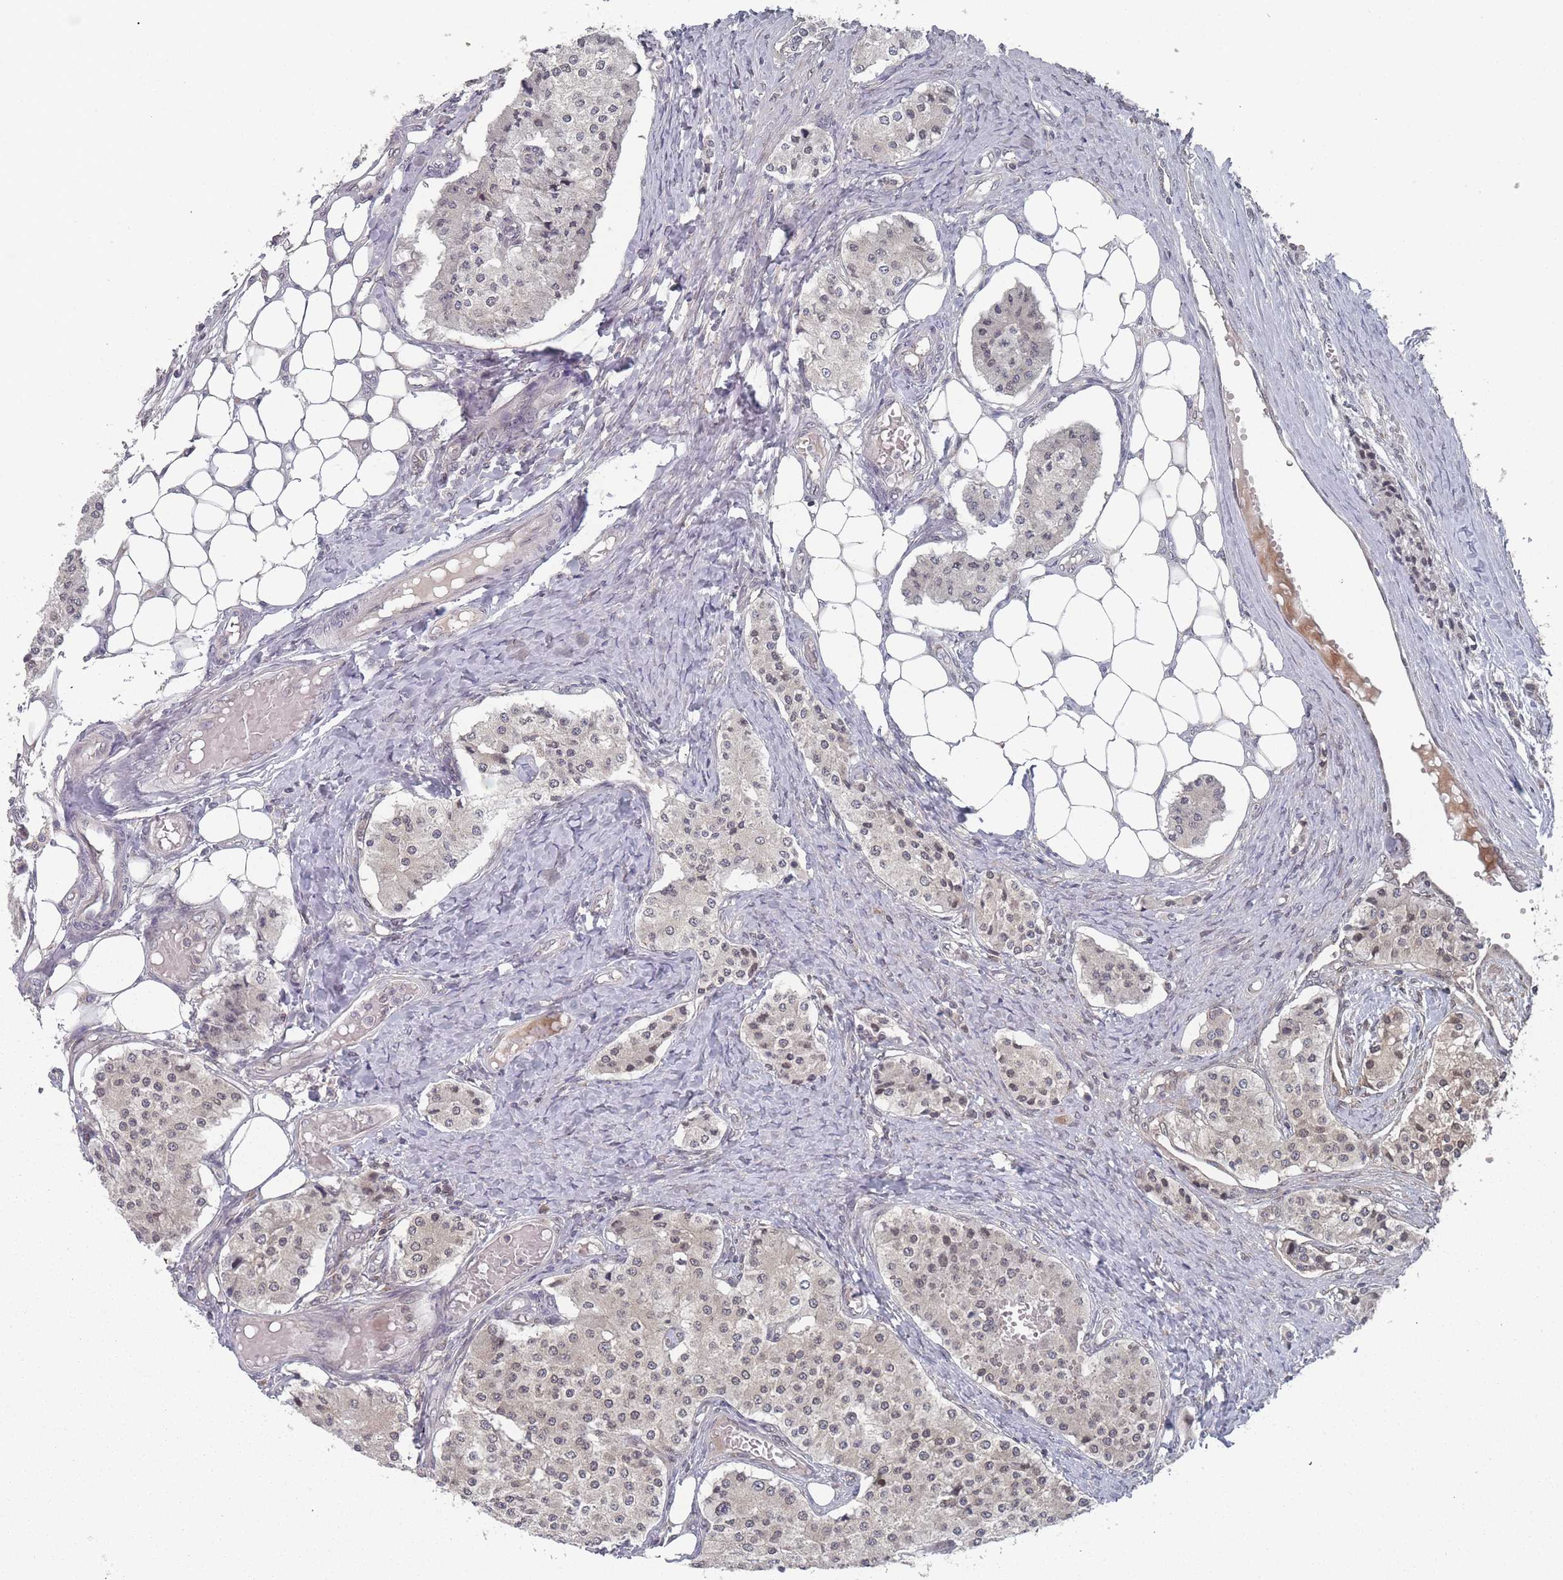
{"staining": {"intensity": "negative", "quantity": "none", "location": "none"}, "tissue": "carcinoid", "cell_type": "Tumor cells", "image_type": "cancer", "snomed": [{"axis": "morphology", "description": "Carcinoid, malignant, NOS"}, {"axis": "topography", "description": "Colon"}], "caption": "IHC micrograph of neoplastic tissue: human carcinoid (malignant) stained with DAB (3,3'-diaminobenzidine) shows no significant protein expression in tumor cells.", "gene": "TBC1D25", "patient": {"sex": "female", "age": 52}}